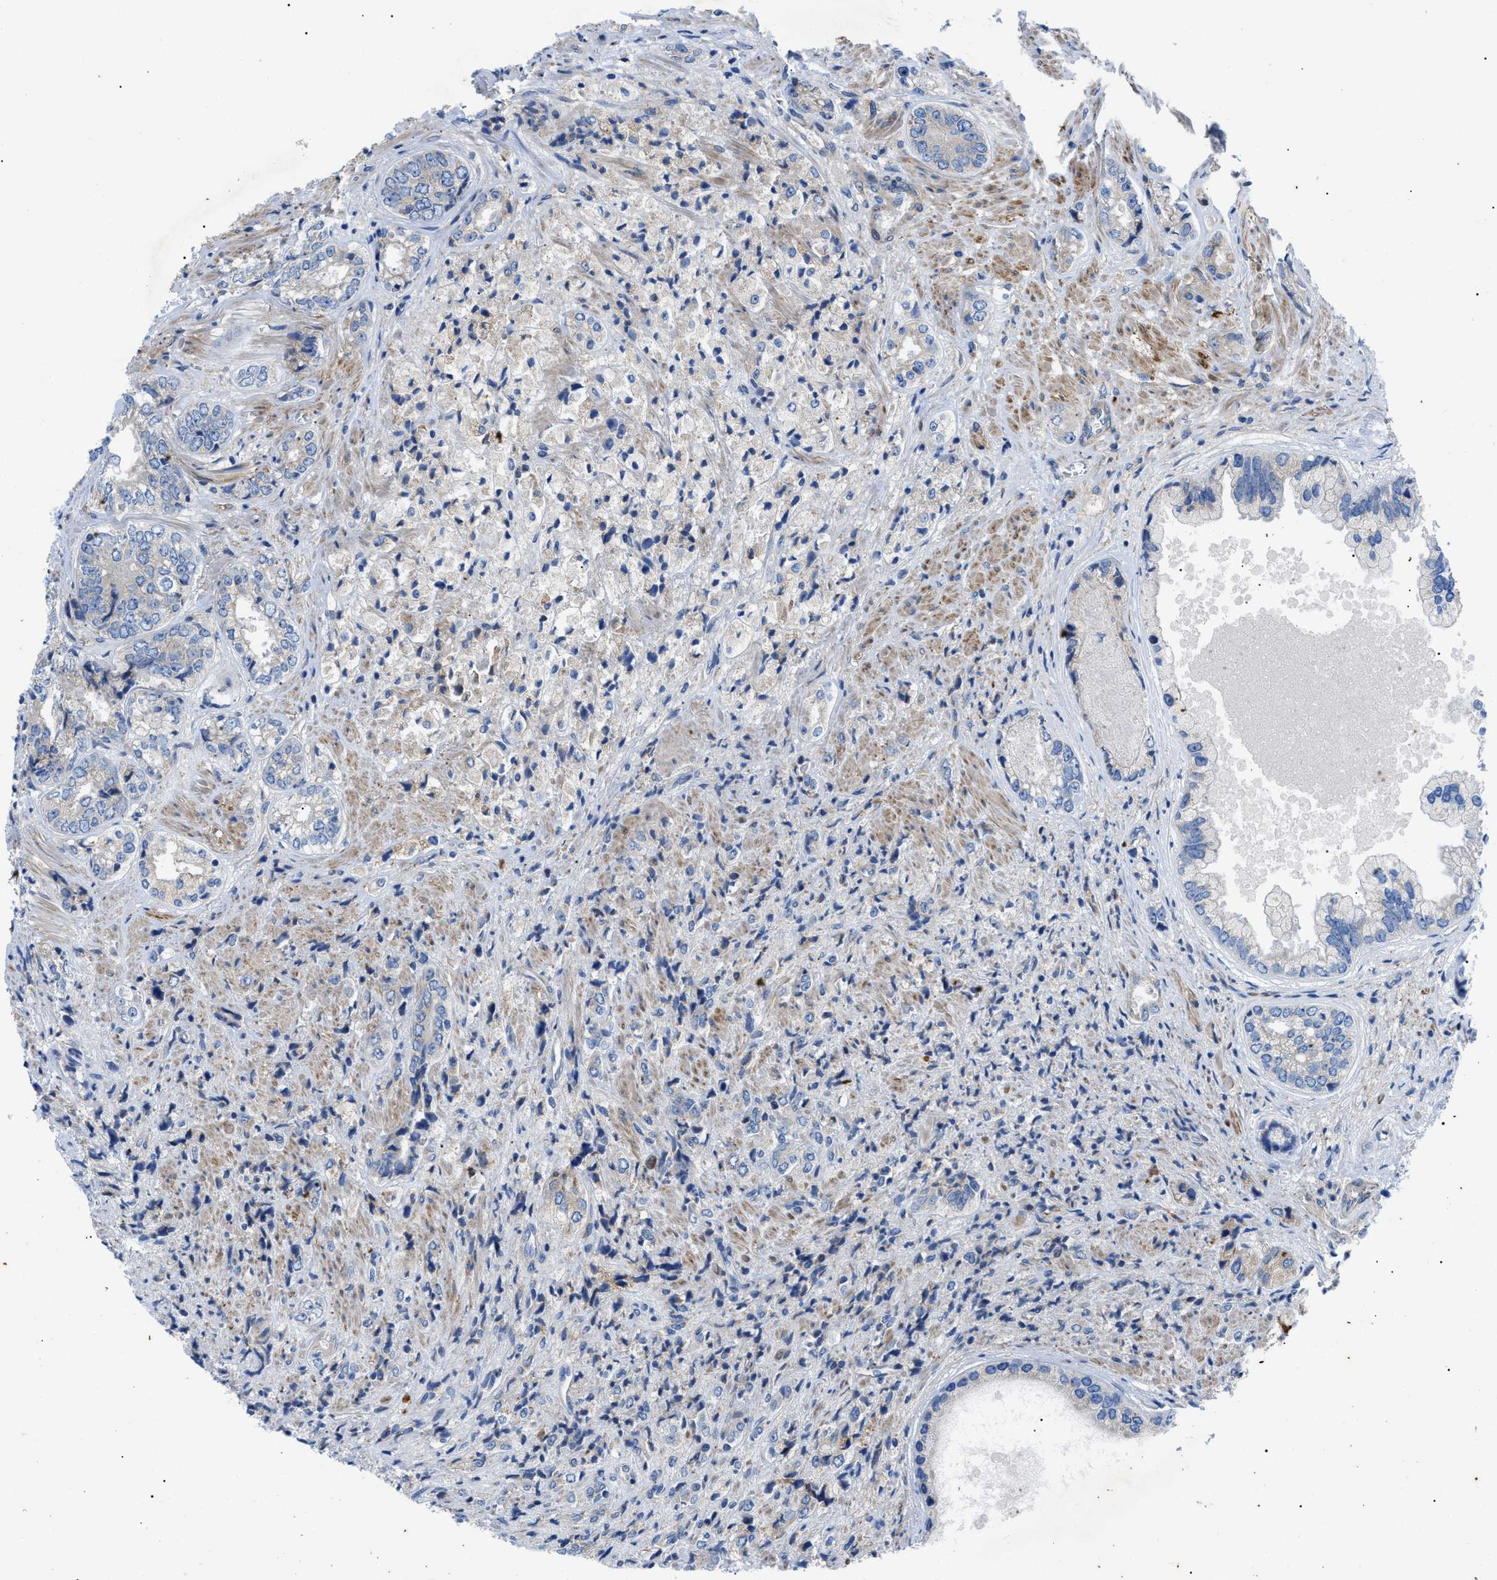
{"staining": {"intensity": "negative", "quantity": "none", "location": "none"}, "tissue": "prostate cancer", "cell_type": "Tumor cells", "image_type": "cancer", "snomed": [{"axis": "morphology", "description": "Adenocarcinoma, High grade"}, {"axis": "topography", "description": "Prostate"}], "caption": "This is a micrograph of immunohistochemistry (IHC) staining of high-grade adenocarcinoma (prostate), which shows no positivity in tumor cells. (Stains: DAB IHC with hematoxylin counter stain, Microscopy: brightfield microscopy at high magnification).", "gene": "HSPB8", "patient": {"sex": "male", "age": 61}}